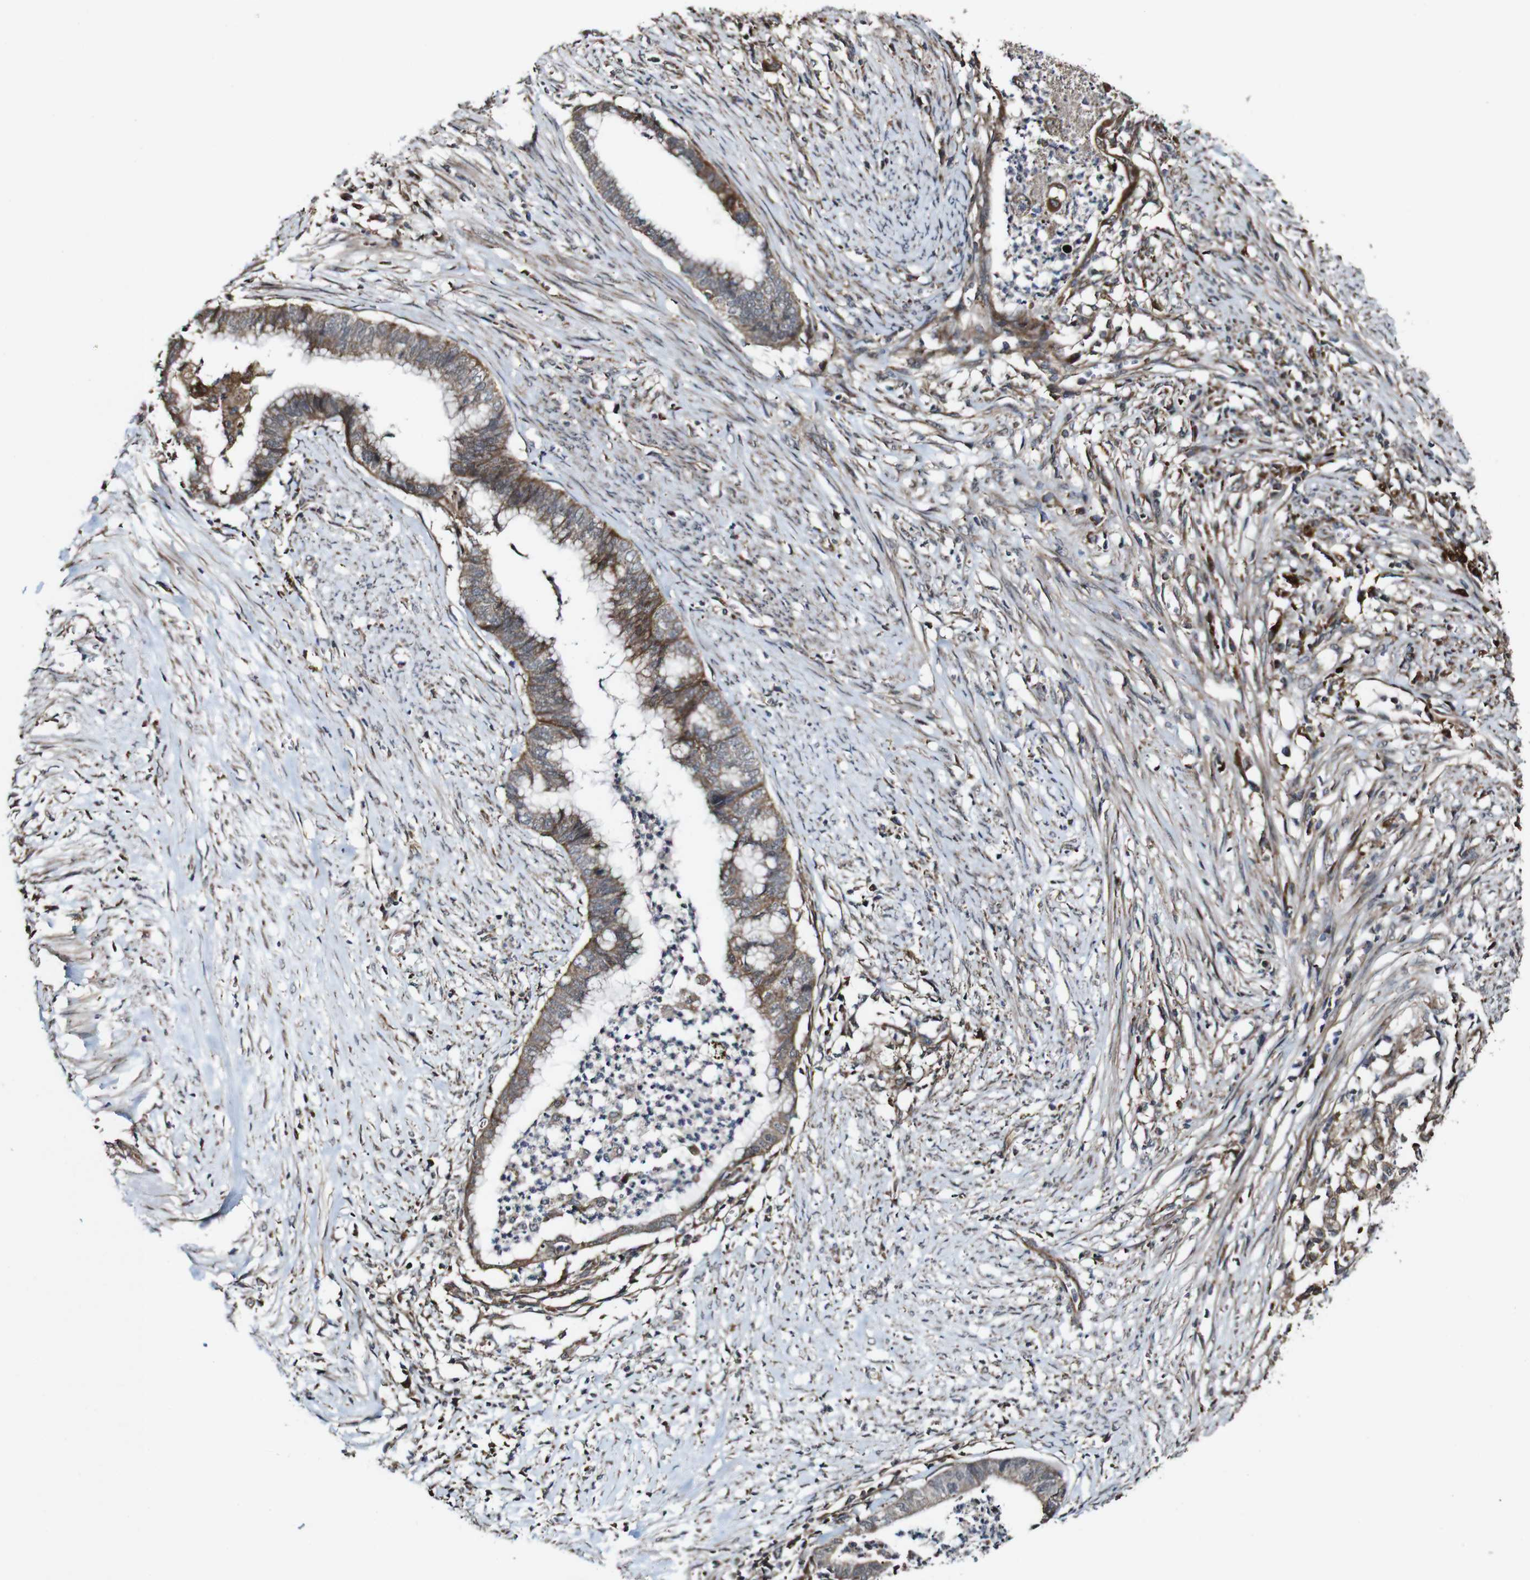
{"staining": {"intensity": "moderate", "quantity": ">75%", "location": "cytoplasmic/membranous"}, "tissue": "endometrial cancer", "cell_type": "Tumor cells", "image_type": "cancer", "snomed": [{"axis": "morphology", "description": "Necrosis, NOS"}, {"axis": "morphology", "description": "Adenocarcinoma, NOS"}, {"axis": "topography", "description": "Endometrium"}], "caption": "A brown stain labels moderate cytoplasmic/membranous positivity of a protein in human endometrial cancer tumor cells.", "gene": "BTN3A3", "patient": {"sex": "female", "age": 79}}